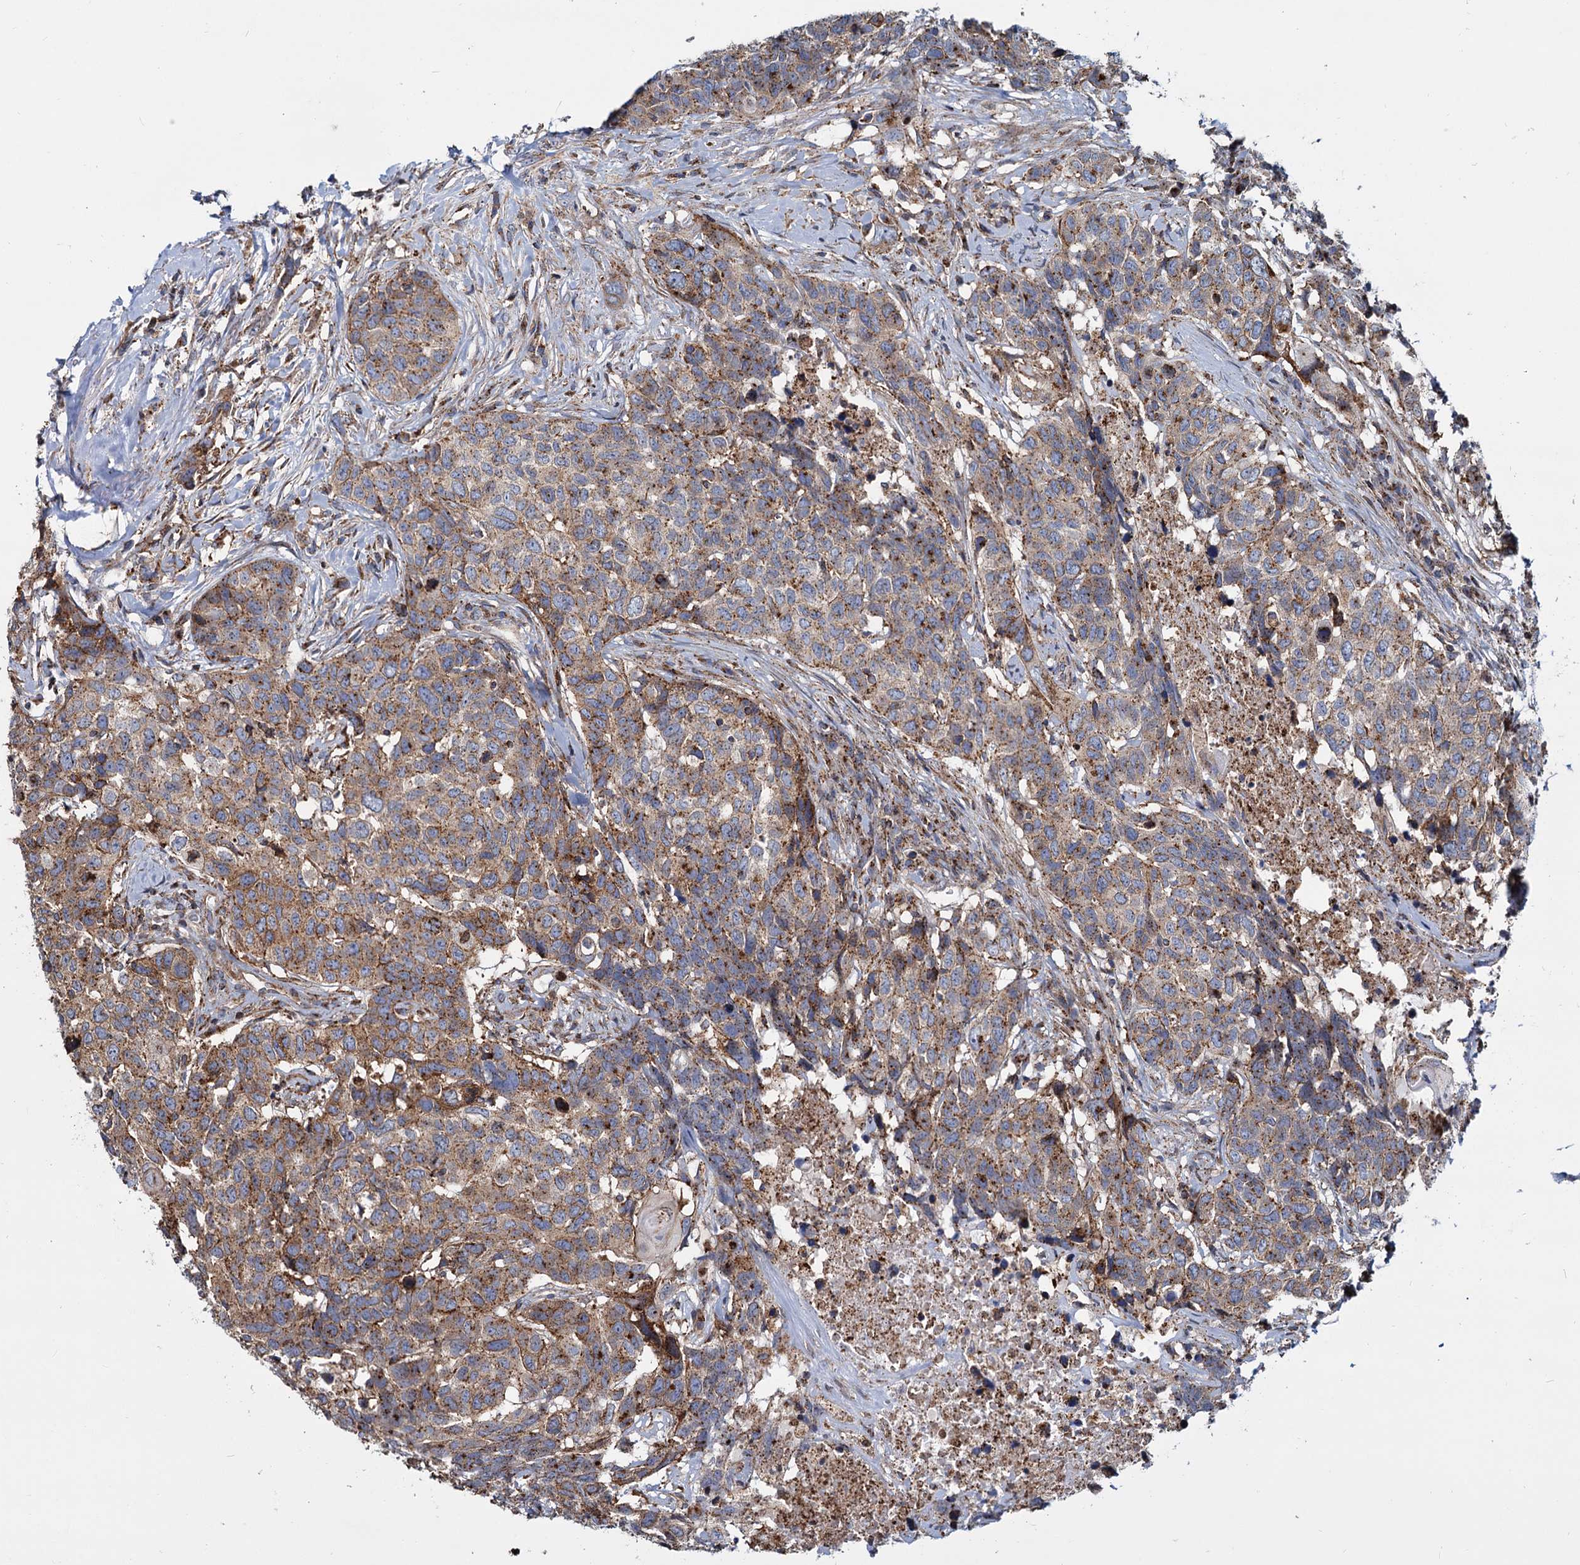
{"staining": {"intensity": "moderate", "quantity": ">75%", "location": "cytoplasmic/membranous"}, "tissue": "head and neck cancer", "cell_type": "Tumor cells", "image_type": "cancer", "snomed": [{"axis": "morphology", "description": "Squamous cell carcinoma, NOS"}, {"axis": "topography", "description": "Head-Neck"}], "caption": "Human squamous cell carcinoma (head and neck) stained with a brown dye reveals moderate cytoplasmic/membranous positive expression in approximately >75% of tumor cells.", "gene": "PSEN1", "patient": {"sex": "male", "age": 66}}